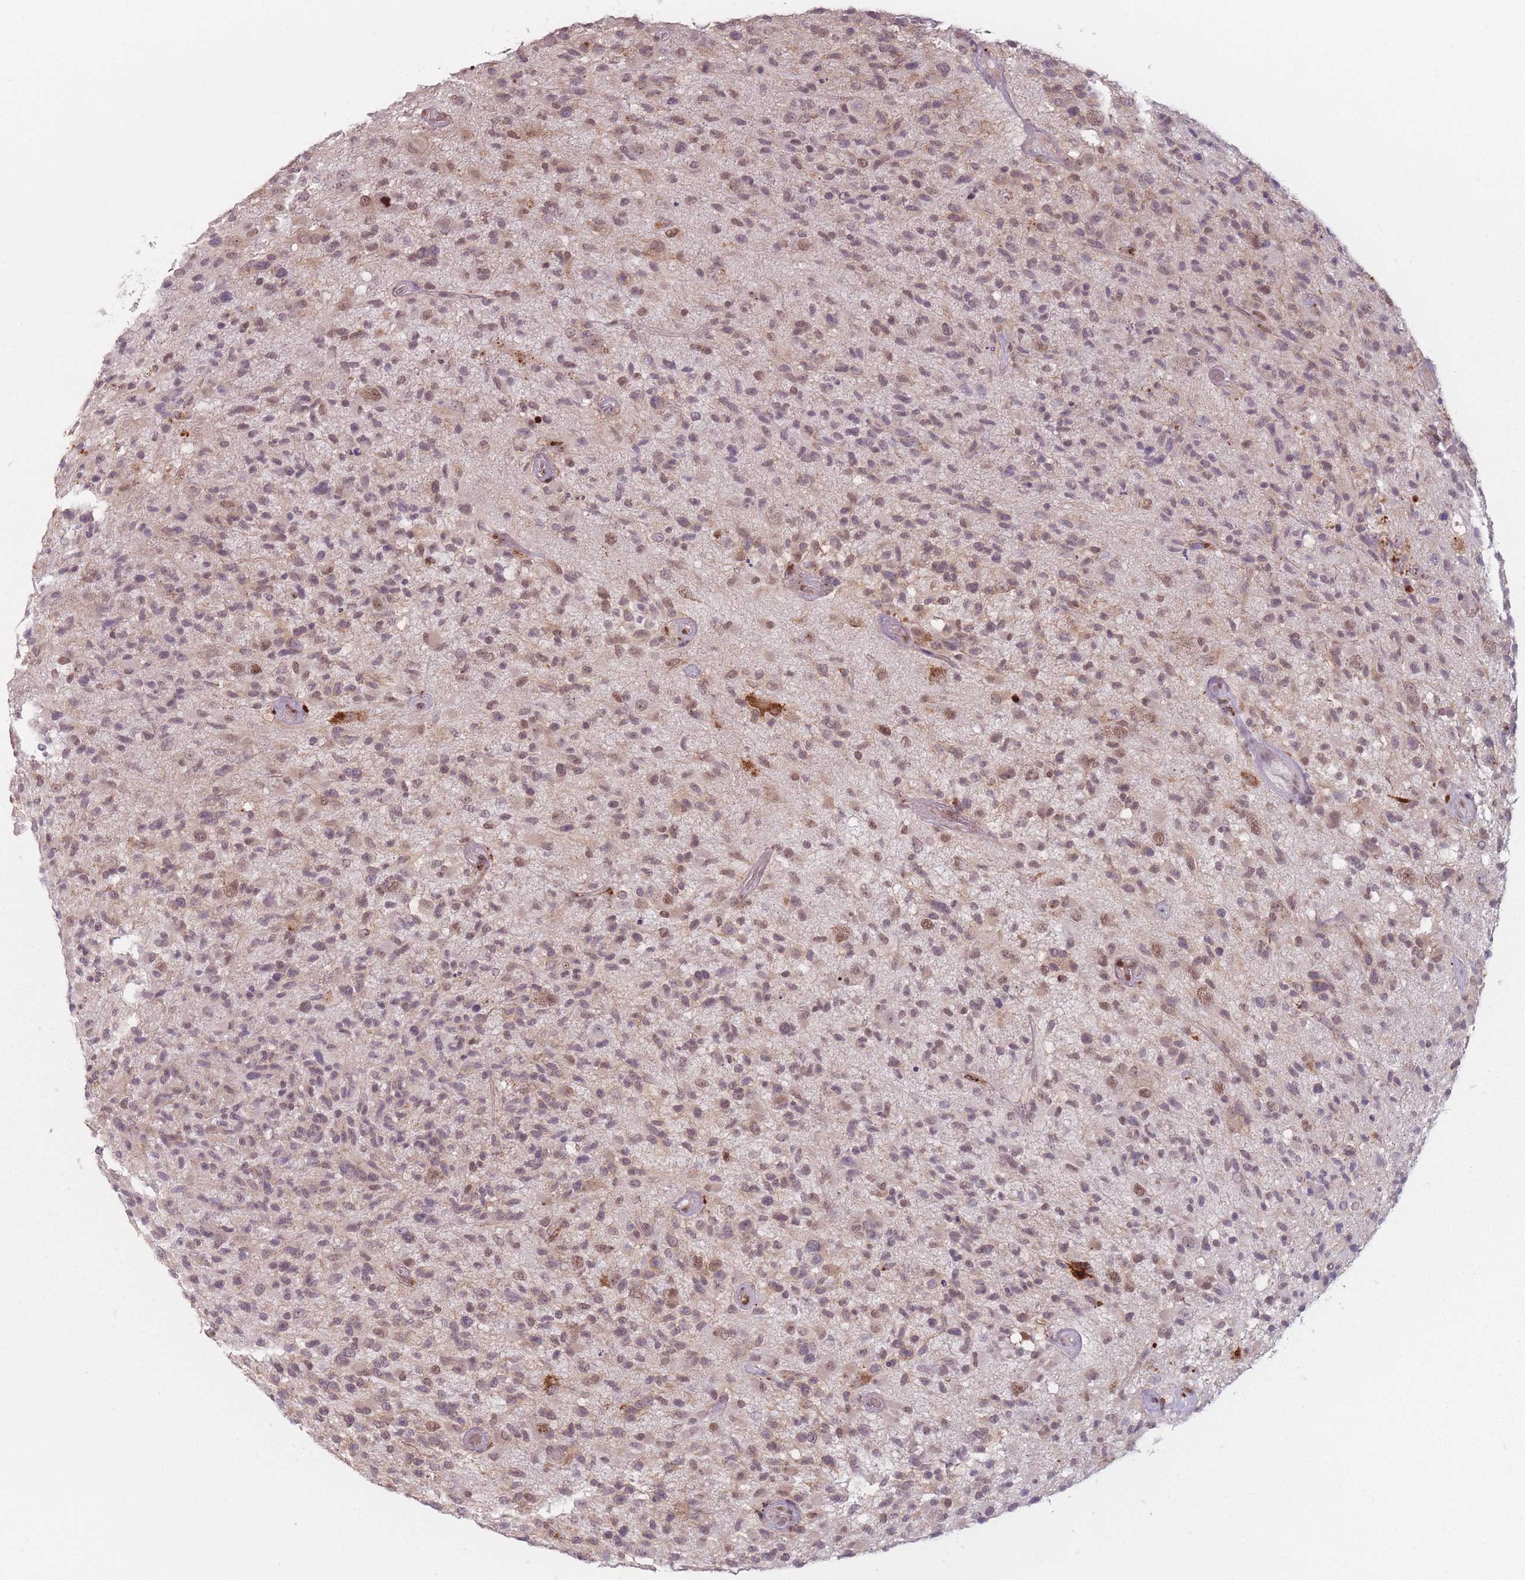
{"staining": {"intensity": "moderate", "quantity": "25%-75%", "location": "cytoplasmic/membranous,nuclear"}, "tissue": "glioma", "cell_type": "Tumor cells", "image_type": "cancer", "snomed": [{"axis": "morphology", "description": "Glioma, malignant, High grade"}, {"axis": "morphology", "description": "Glioblastoma, NOS"}, {"axis": "topography", "description": "Brain"}], "caption": "Brown immunohistochemical staining in human glioma demonstrates moderate cytoplasmic/membranous and nuclear staining in about 25%-75% of tumor cells.", "gene": "OR10C1", "patient": {"sex": "male", "age": 60}}